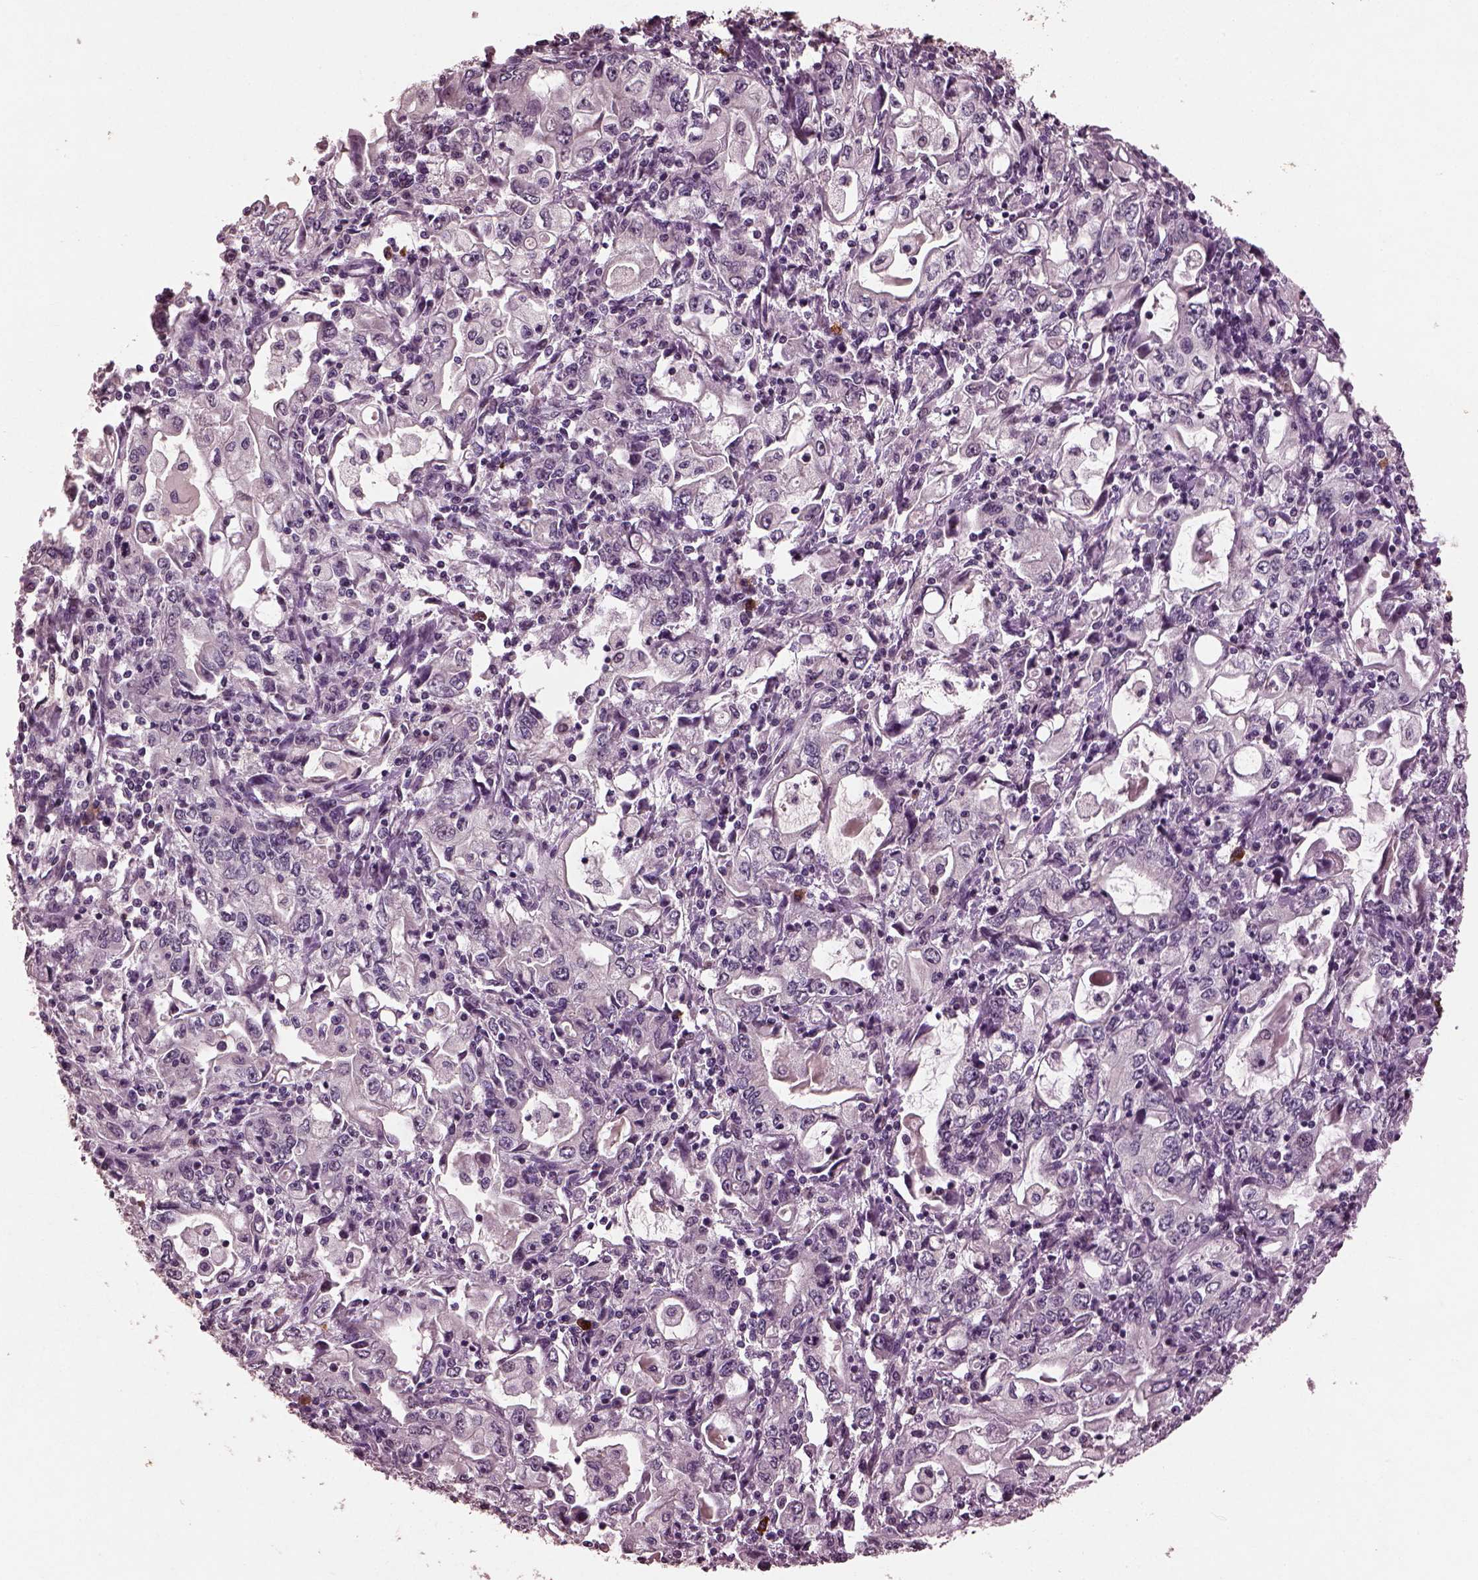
{"staining": {"intensity": "negative", "quantity": "none", "location": "none"}, "tissue": "stomach cancer", "cell_type": "Tumor cells", "image_type": "cancer", "snomed": [{"axis": "morphology", "description": "Adenocarcinoma, NOS"}, {"axis": "topography", "description": "Stomach, lower"}], "caption": "Tumor cells show no significant protein positivity in stomach cancer.", "gene": "IL18RAP", "patient": {"sex": "female", "age": 72}}